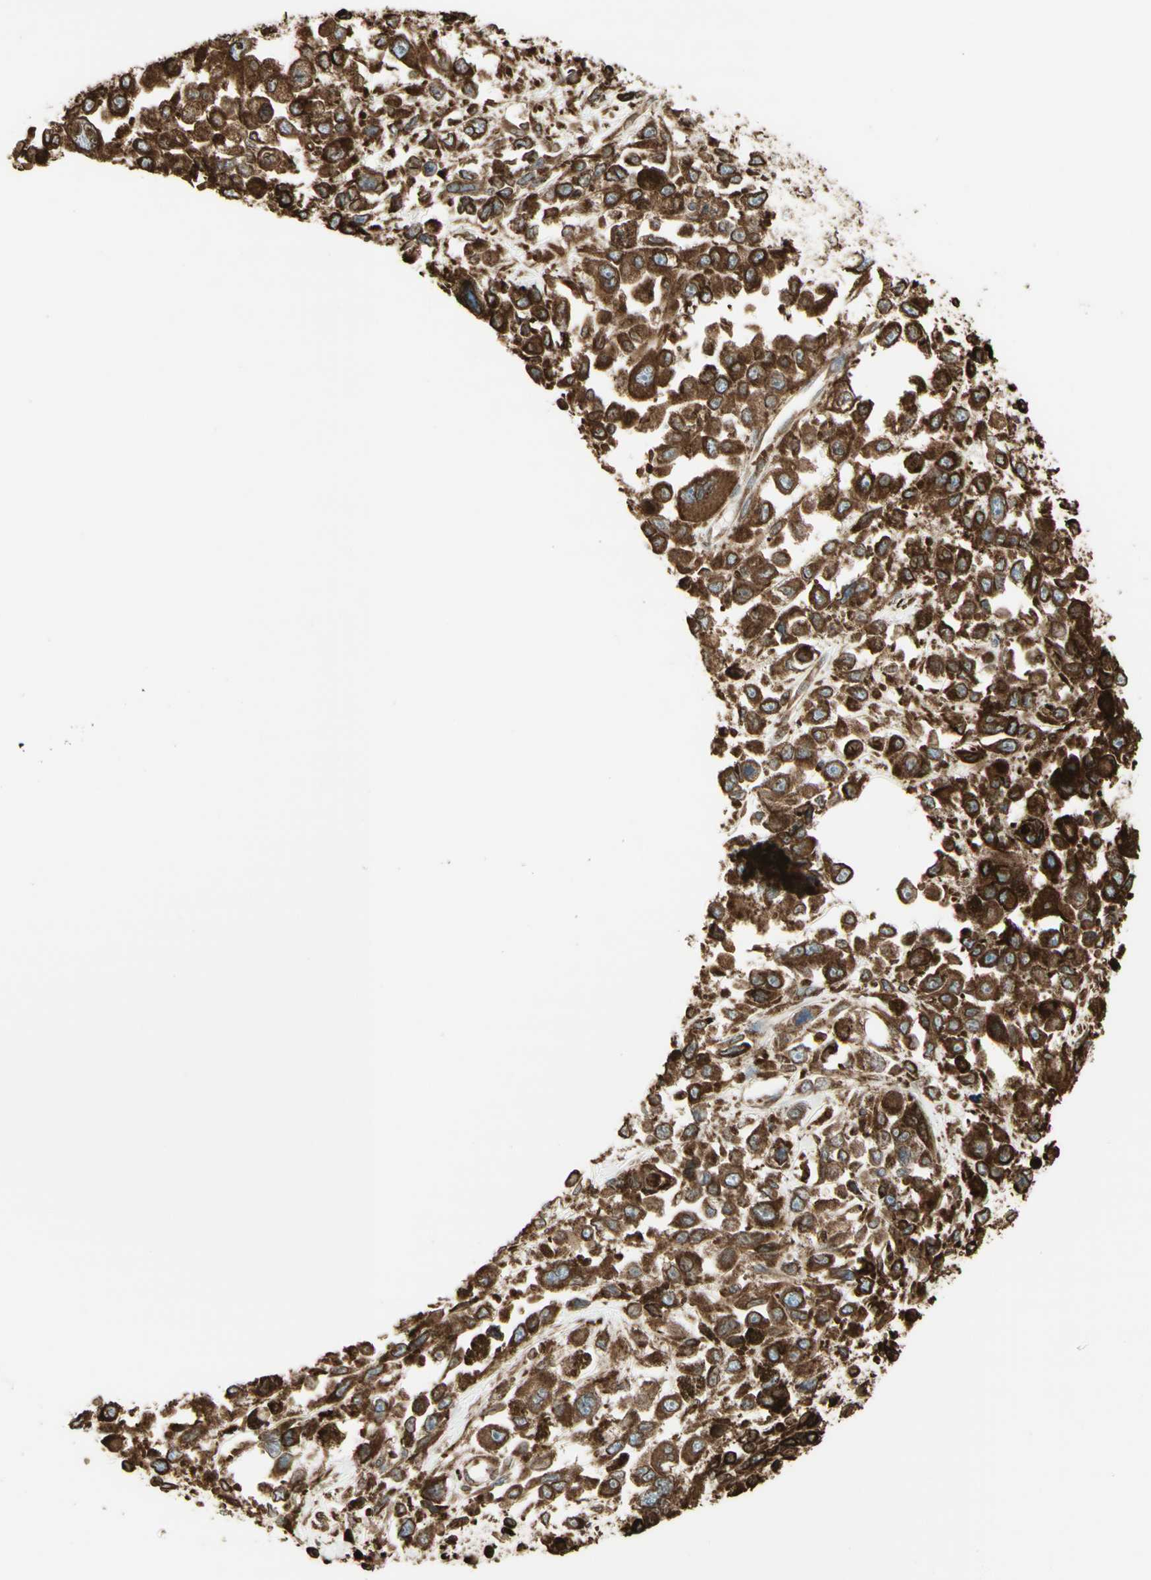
{"staining": {"intensity": "strong", "quantity": ">75%", "location": "cytoplasmic/membranous"}, "tissue": "melanoma", "cell_type": "Tumor cells", "image_type": "cancer", "snomed": [{"axis": "morphology", "description": "Malignant melanoma, Metastatic site"}, {"axis": "topography", "description": "Lymph node"}], "caption": "There is high levels of strong cytoplasmic/membranous staining in tumor cells of malignant melanoma (metastatic site), as demonstrated by immunohistochemical staining (brown color).", "gene": "CANX", "patient": {"sex": "male", "age": 59}}